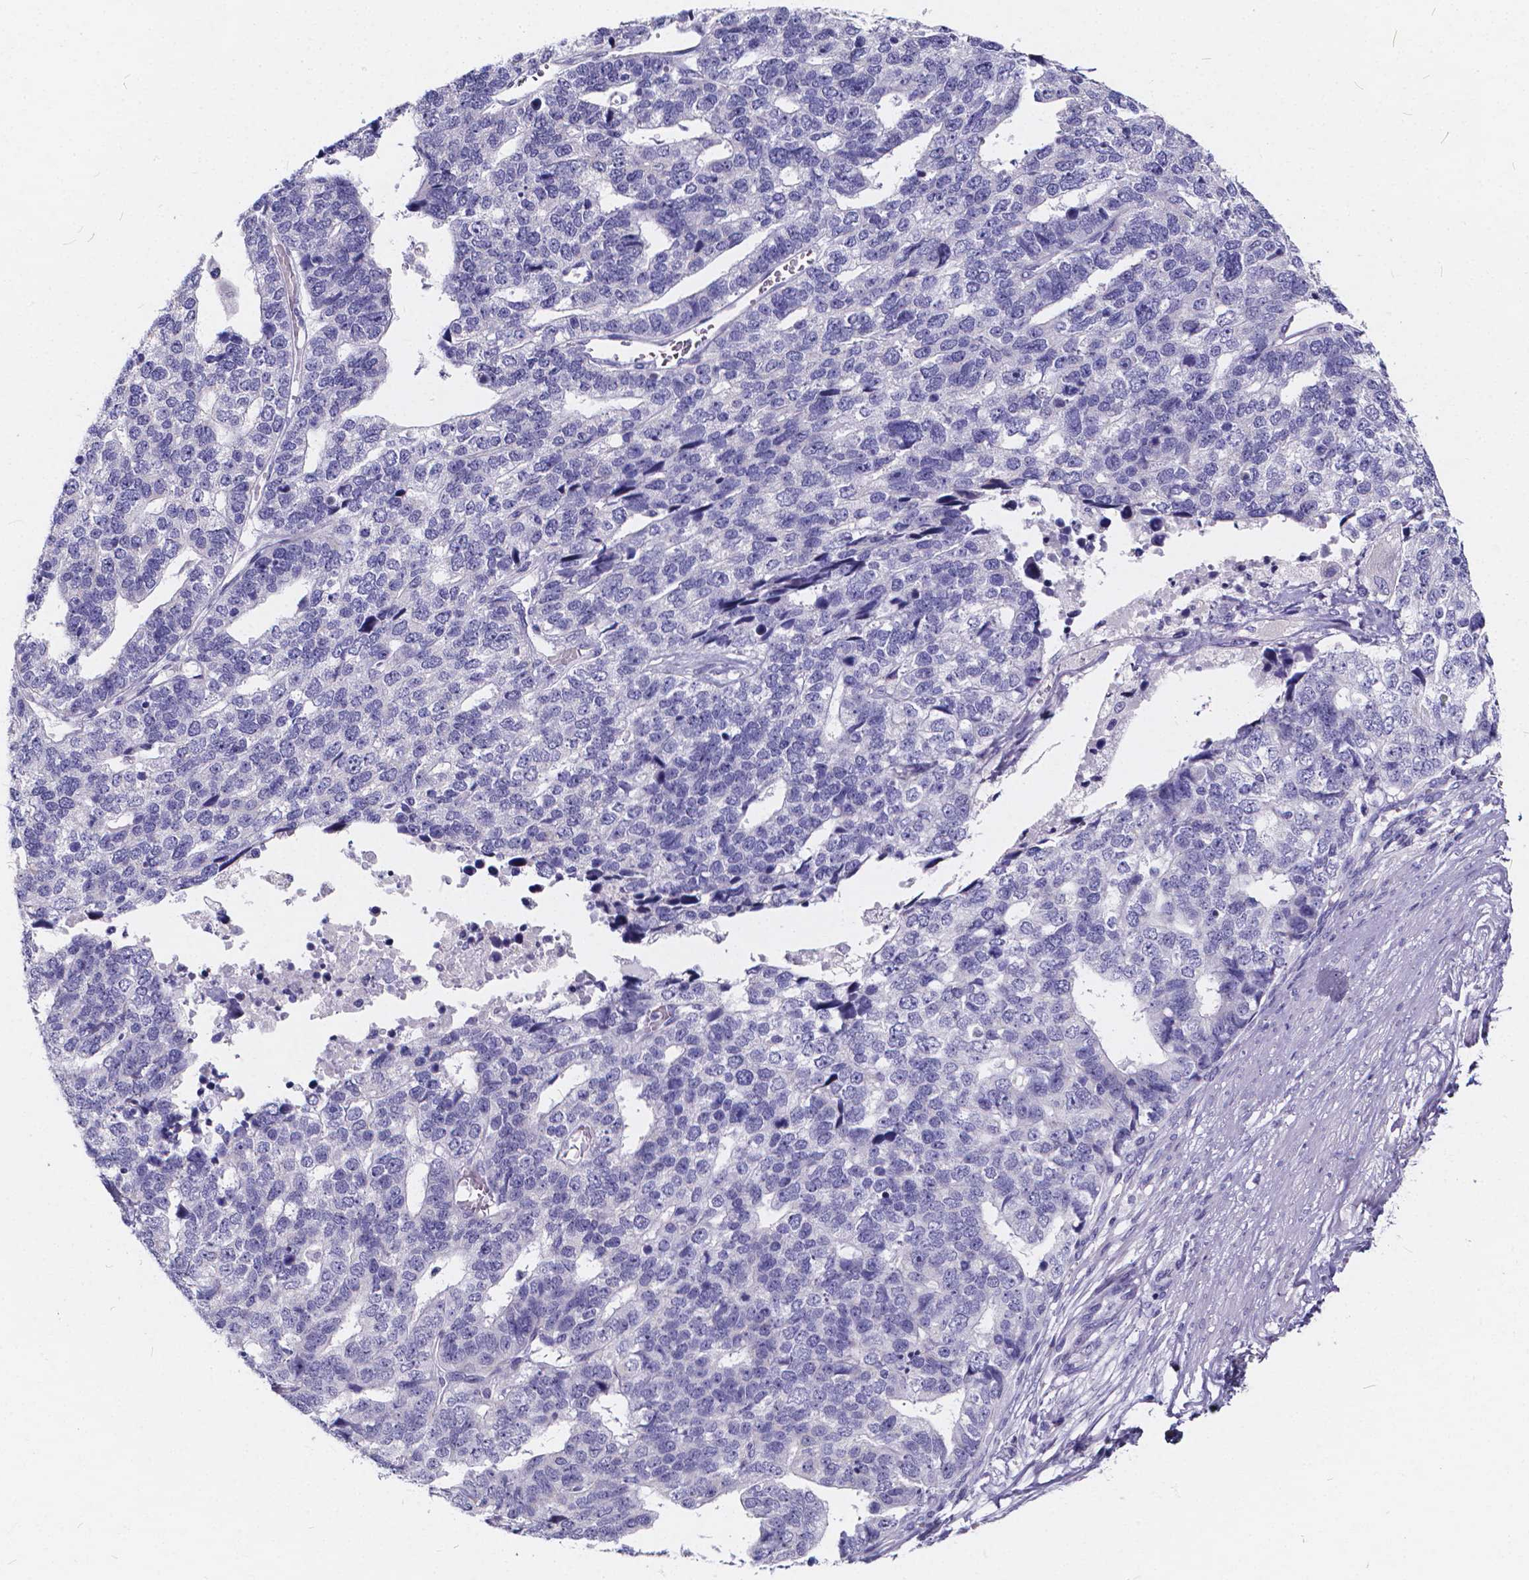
{"staining": {"intensity": "negative", "quantity": "none", "location": "none"}, "tissue": "stomach cancer", "cell_type": "Tumor cells", "image_type": "cancer", "snomed": [{"axis": "morphology", "description": "Adenocarcinoma, NOS"}, {"axis": "topography", "description": "Stomach"}], "caption": "Immunohistochemical staining of human stomach cancer displays no significant staining in tumor cells.", "gene": "SPEF2", "patient": {"sex": "male", "age": 69}}